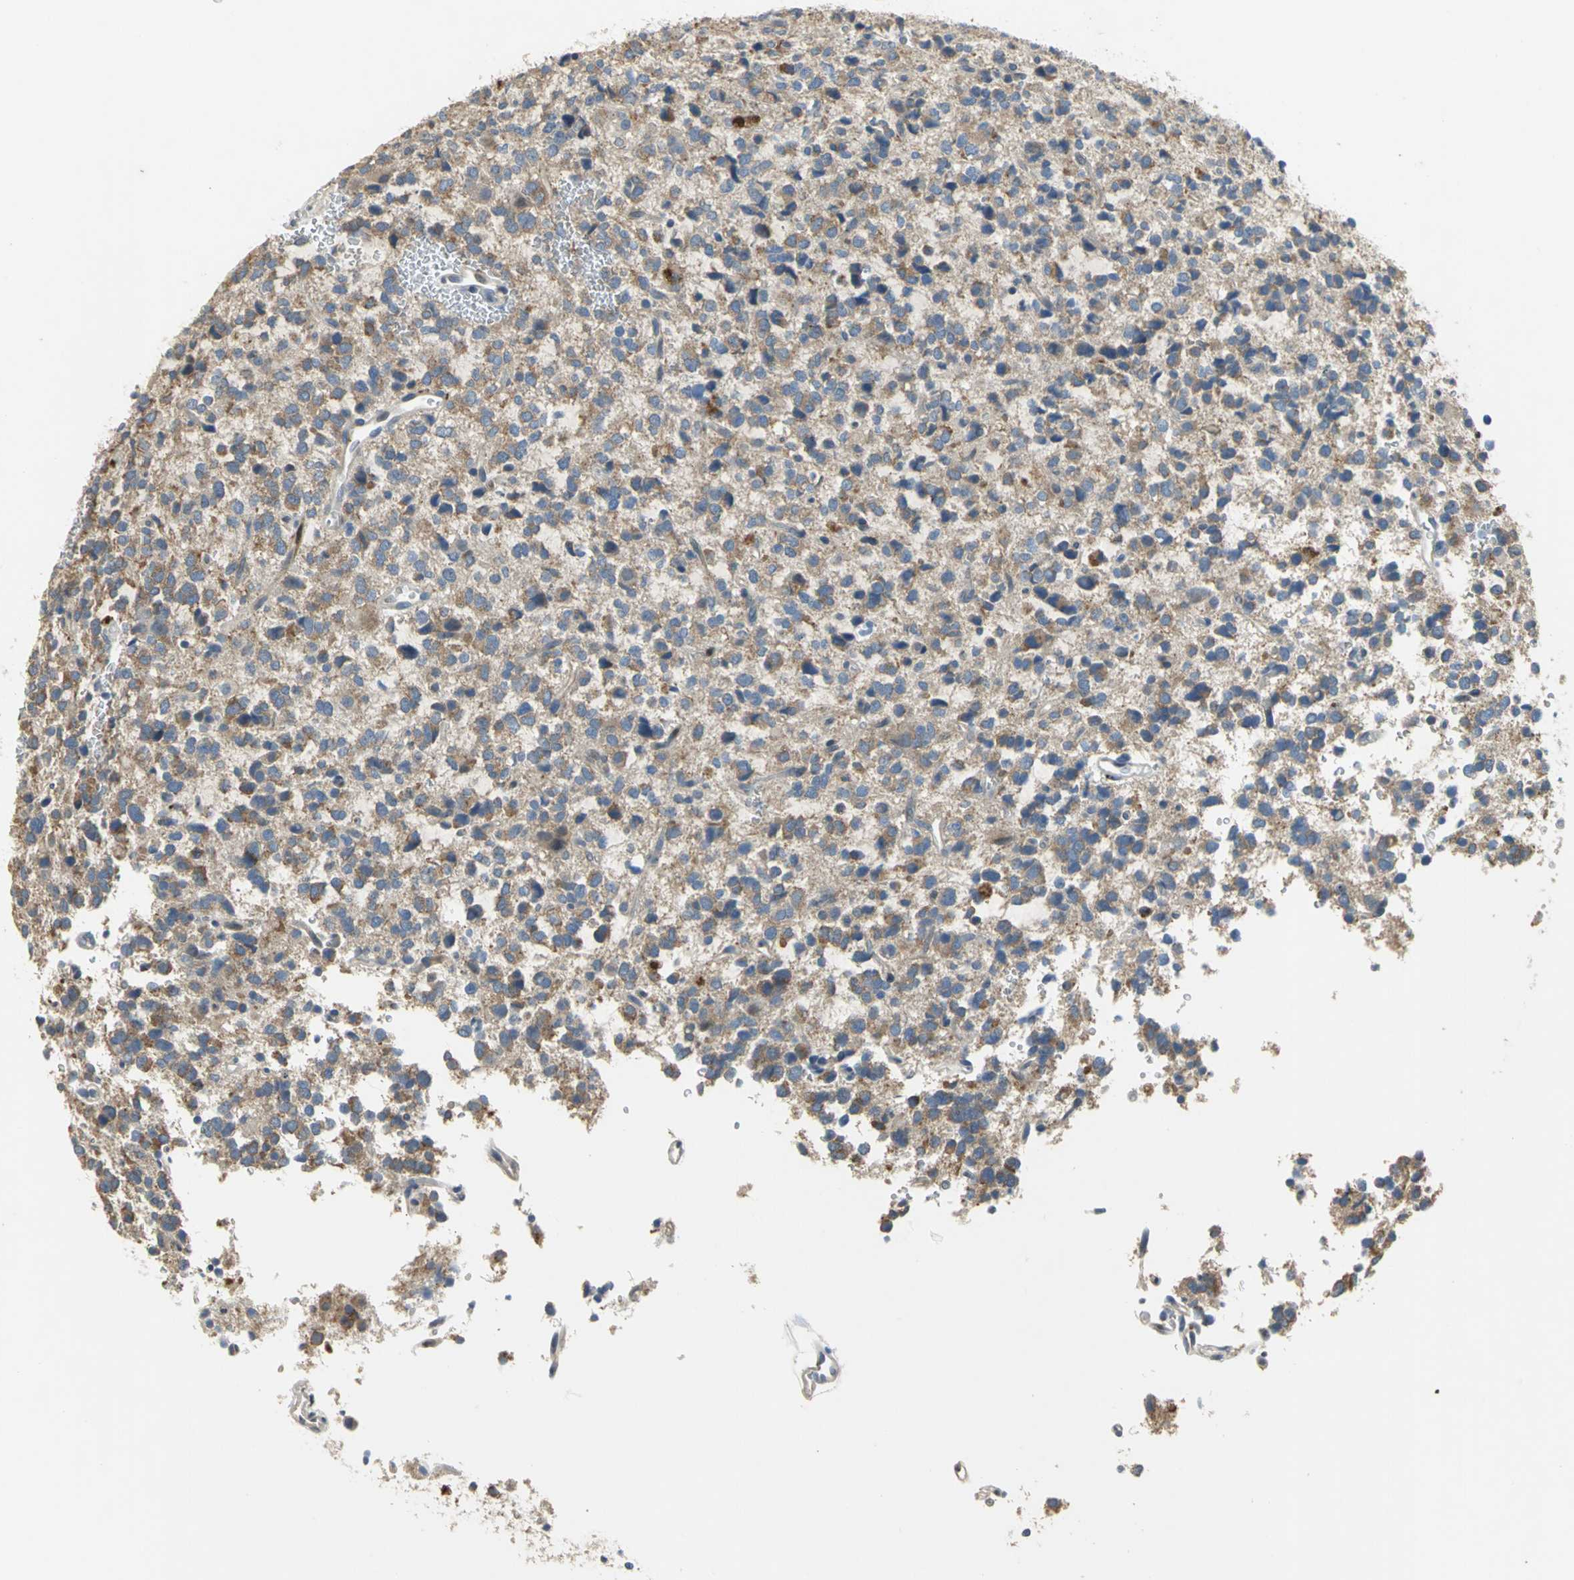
{"staining": {"intensity": "moderate", "quantity": ">75%", "location": "cytoplasmic/membranous"}, "tissue": "glioma", "cell_type": "Tumor cells", "image_type": "cancer", "snomed": [{"axis": "morphology", "description": "Glioma, malignant, High grade"}, {"axis": "topography", "description": "Brain"}], "caption": "DAB immunohistochemical staining of human glioma shows moderate cytoplasmic/membranous protein staining in about >75% of tumor cells. Ihc stains the protein of interest in brown and the nuclei are stained blue.", "gene": "IL17RB", "patient": {"sex": "male", "age": 47}}